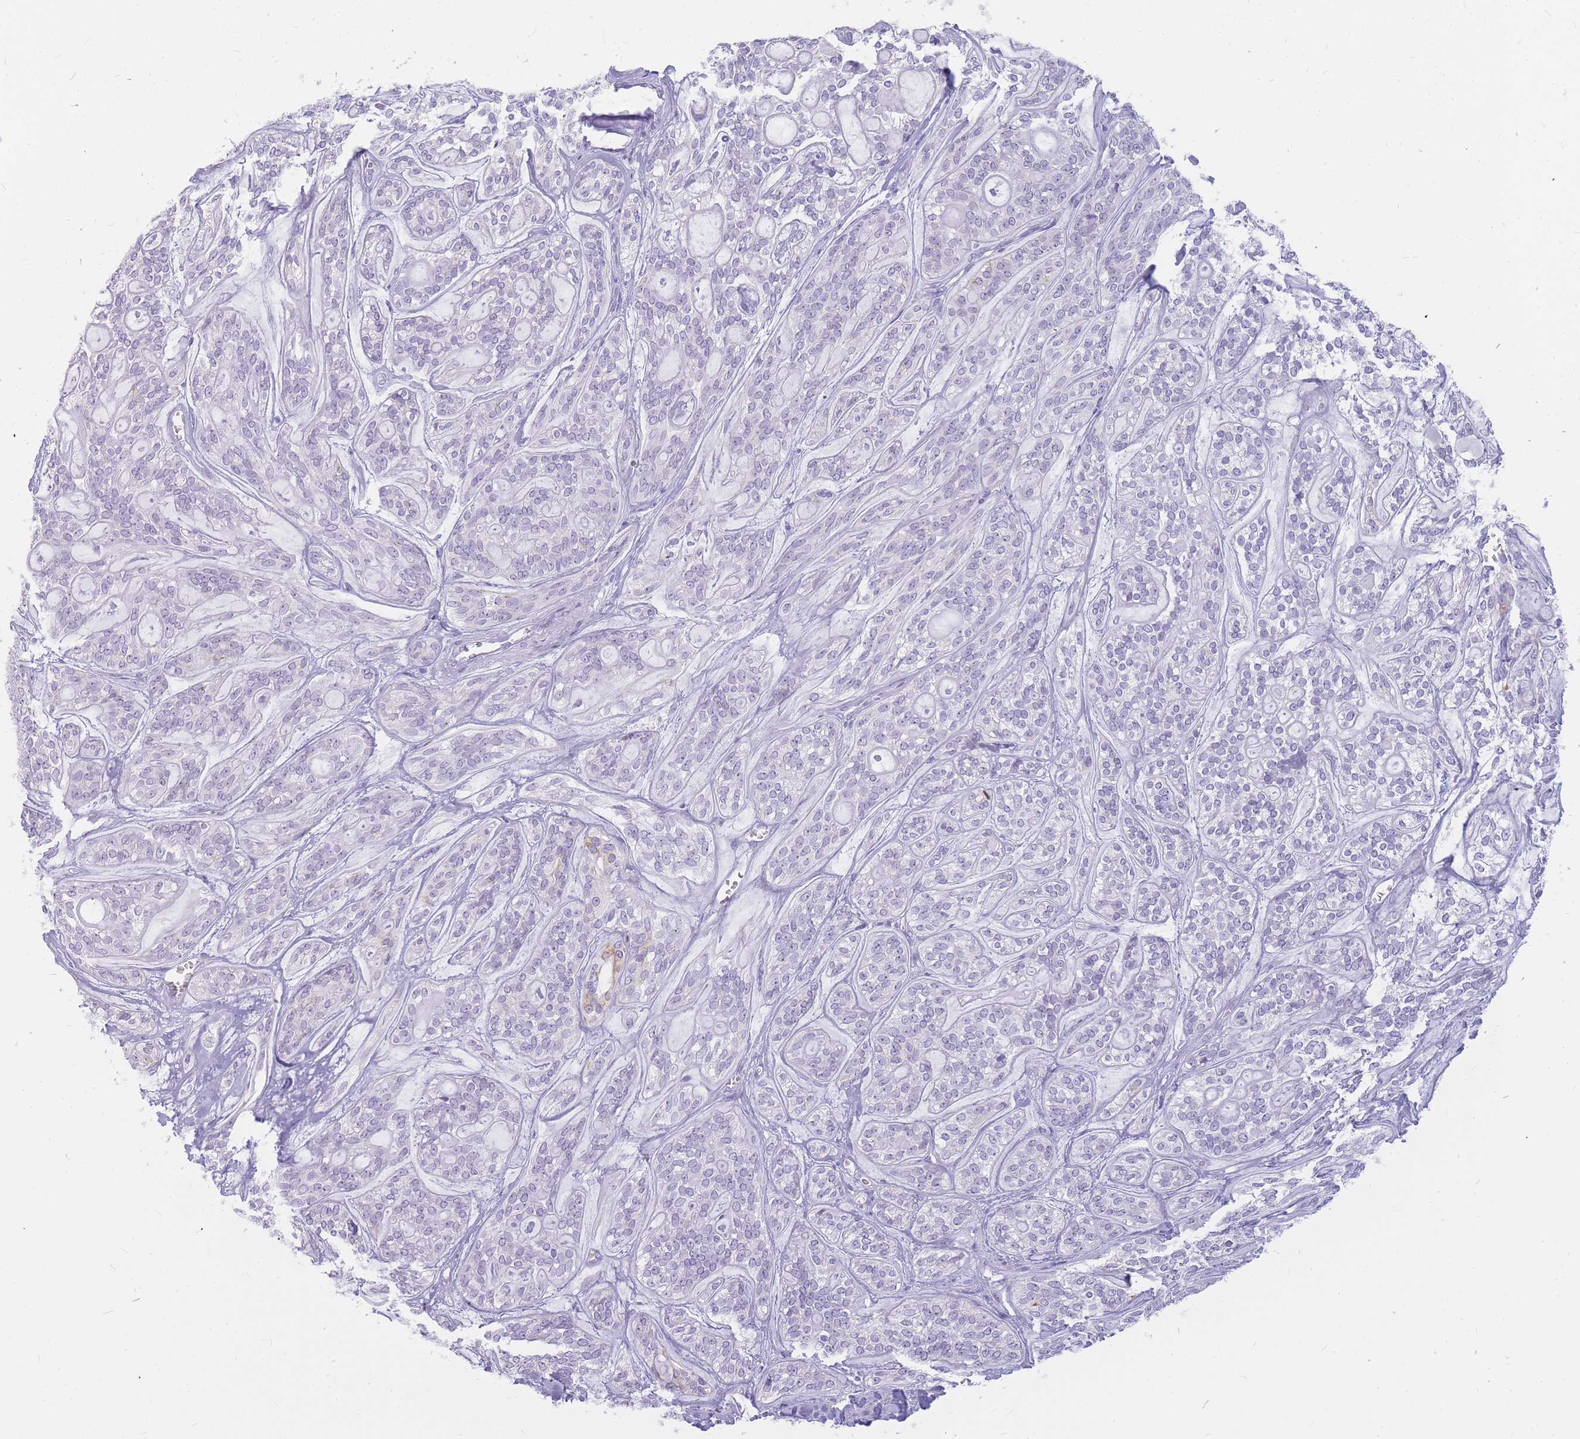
{"staining": {"intensity": "negative", "quantity": "none", "location": "none"}, "tissue": "head and neck cancer", "cell_type": "Tumor cells", "image_type": "cancer", "snomed": [{"axis": "morphology", "description": "Adenocarcinoma, NOS"}, {"axis": "topography", "description": "Head-Neck"}], "caption": "Human head and neck cancer stained for a protein using IHC reveals no expression in tumor cells.", "gene": "INS", "patient": {"sex": "male", "age": 66}}